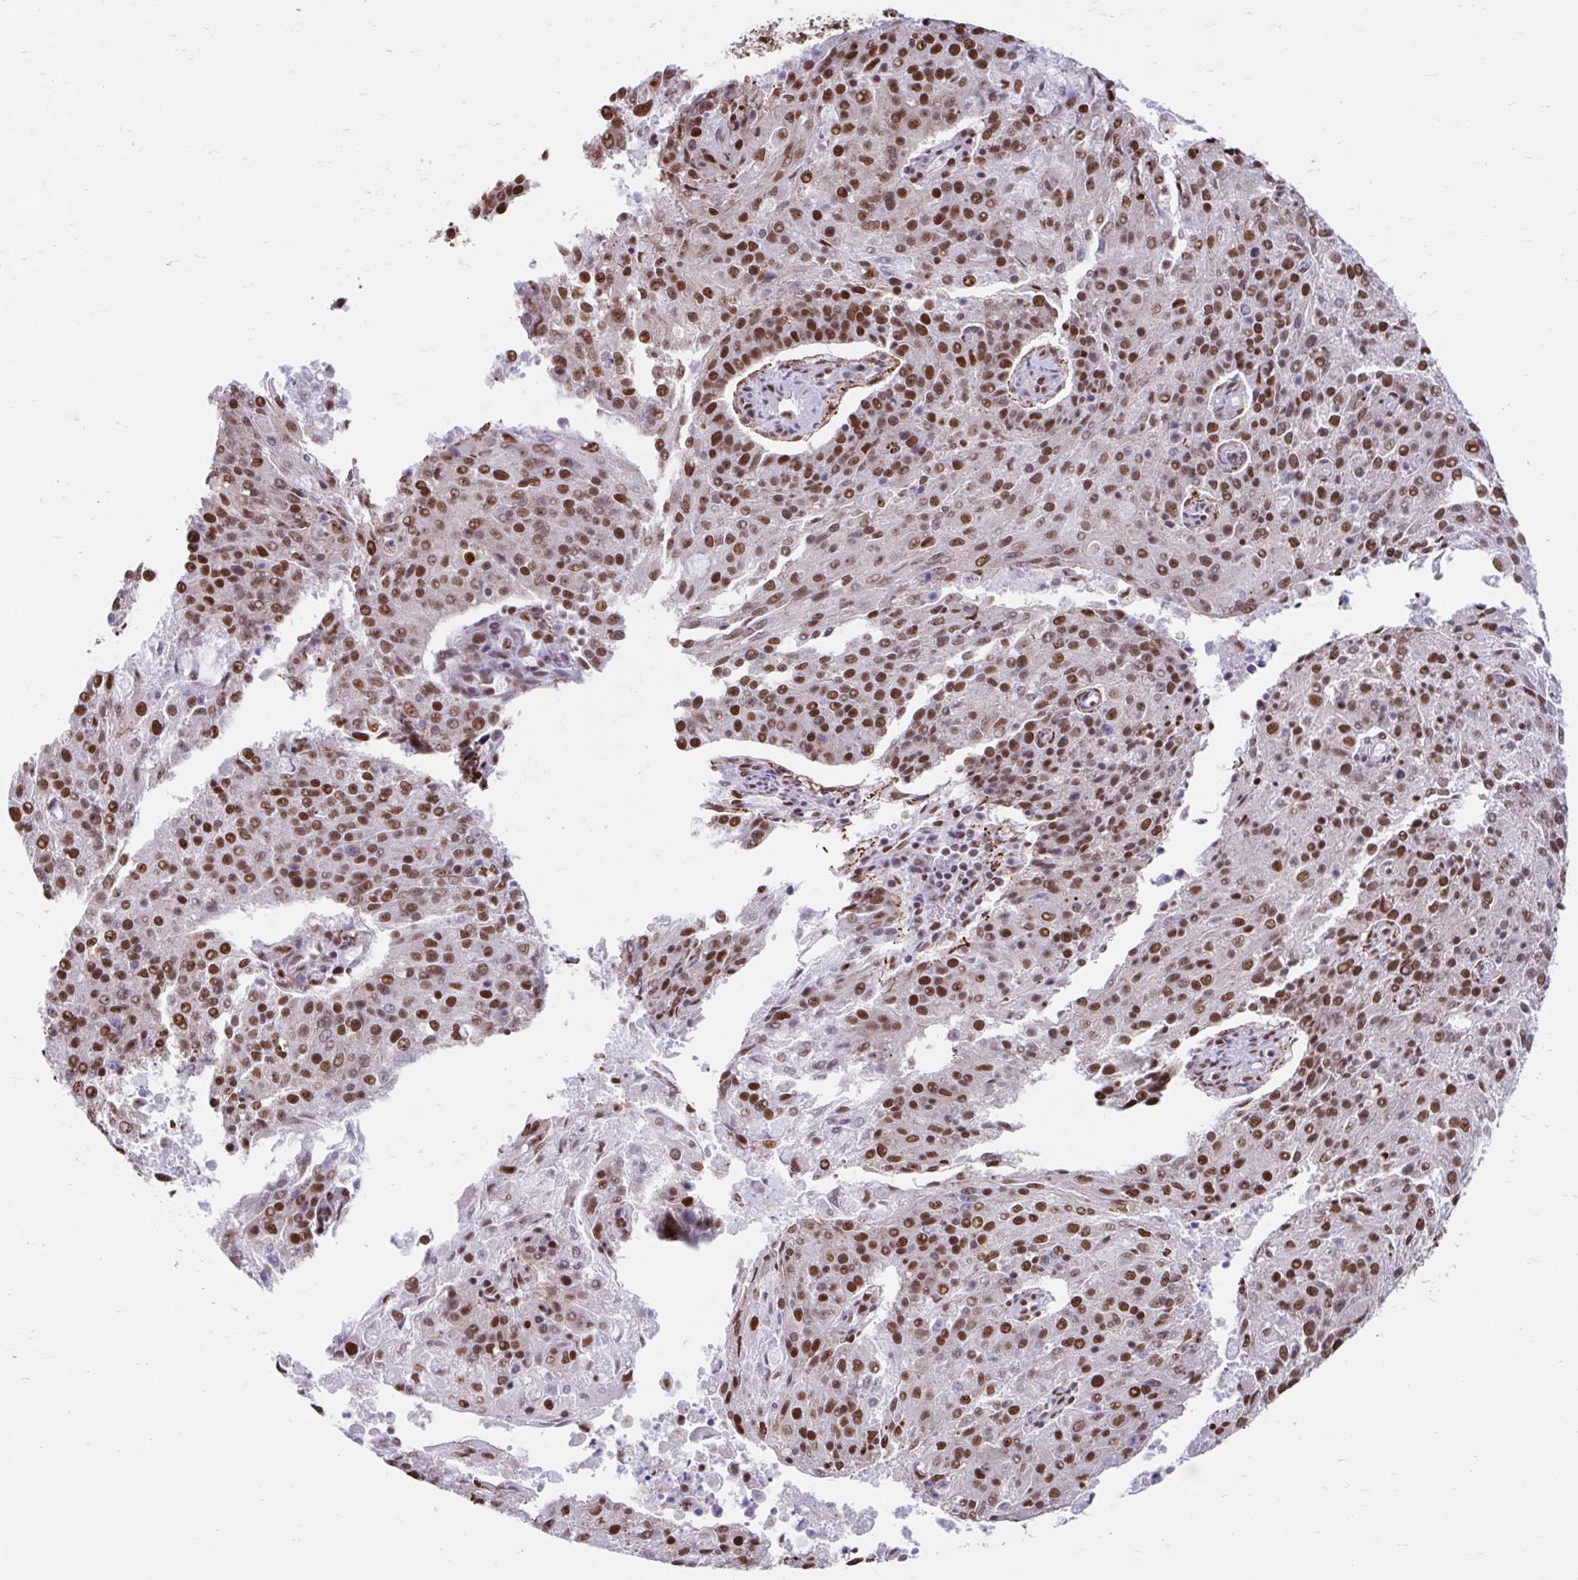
{"staining": {"intensity": "strong", "quantity": "25%-75%", "location": "nuclear"}, "tissue": "endometrial cancer", "cell_type": "Tumor cells", "image_type": "cancer", "snomed": [{"axis": "morphology", "description": "Adenocarcinoma, NOS"}, {"axis": "topography", "description": "Endometrium"}], "caption": "Endometrial adenocarcinoma was stained to show a protein in brown. There is high levels of strong nuclear expression in about 25%-75% of tumor cells.", "gene": "KHDRBS1", "patient": {"sex": "female", "age": 82}}